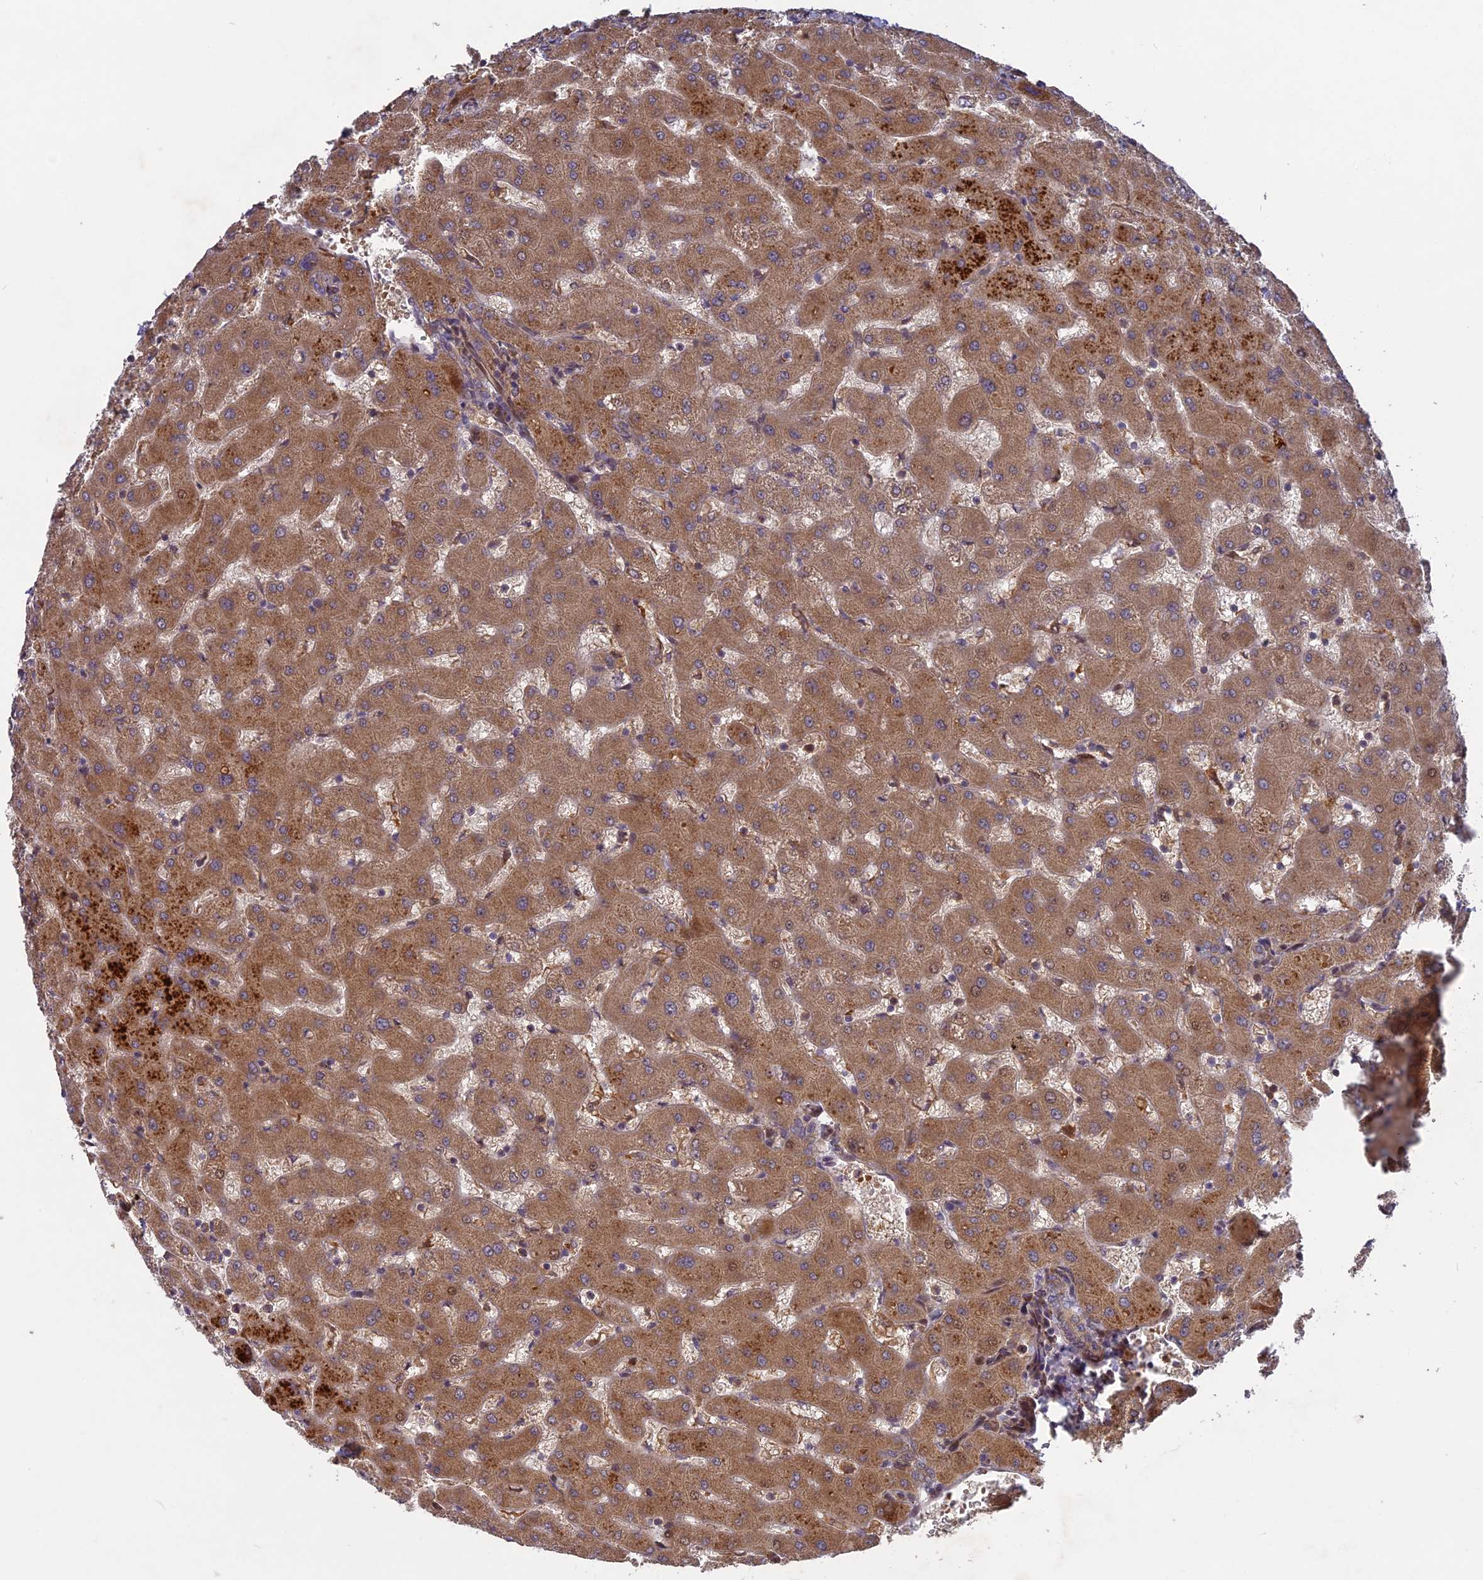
{"staining": {"intensity": "moderate", "quantity": ">75%", "location": "cytoplasmic/membranous"}, "tissue": "liver", "cell_type": "Cholangiocytes", "image_type": "normal", "snomed": [{"axis": "morphology", "description": "Normal tissue, NOS"}, {"axis": "topography", "description": "Liver"}], "caption": "Liver was stained to show a protein in brown. There is medium levels of moderate cytoplasmic/membranous expression in approximately >75% of cholangiocytes. Nuclei are stained in blue.", "gene": "TMUB2", "patient": {"sex": "female", "age": 63}}